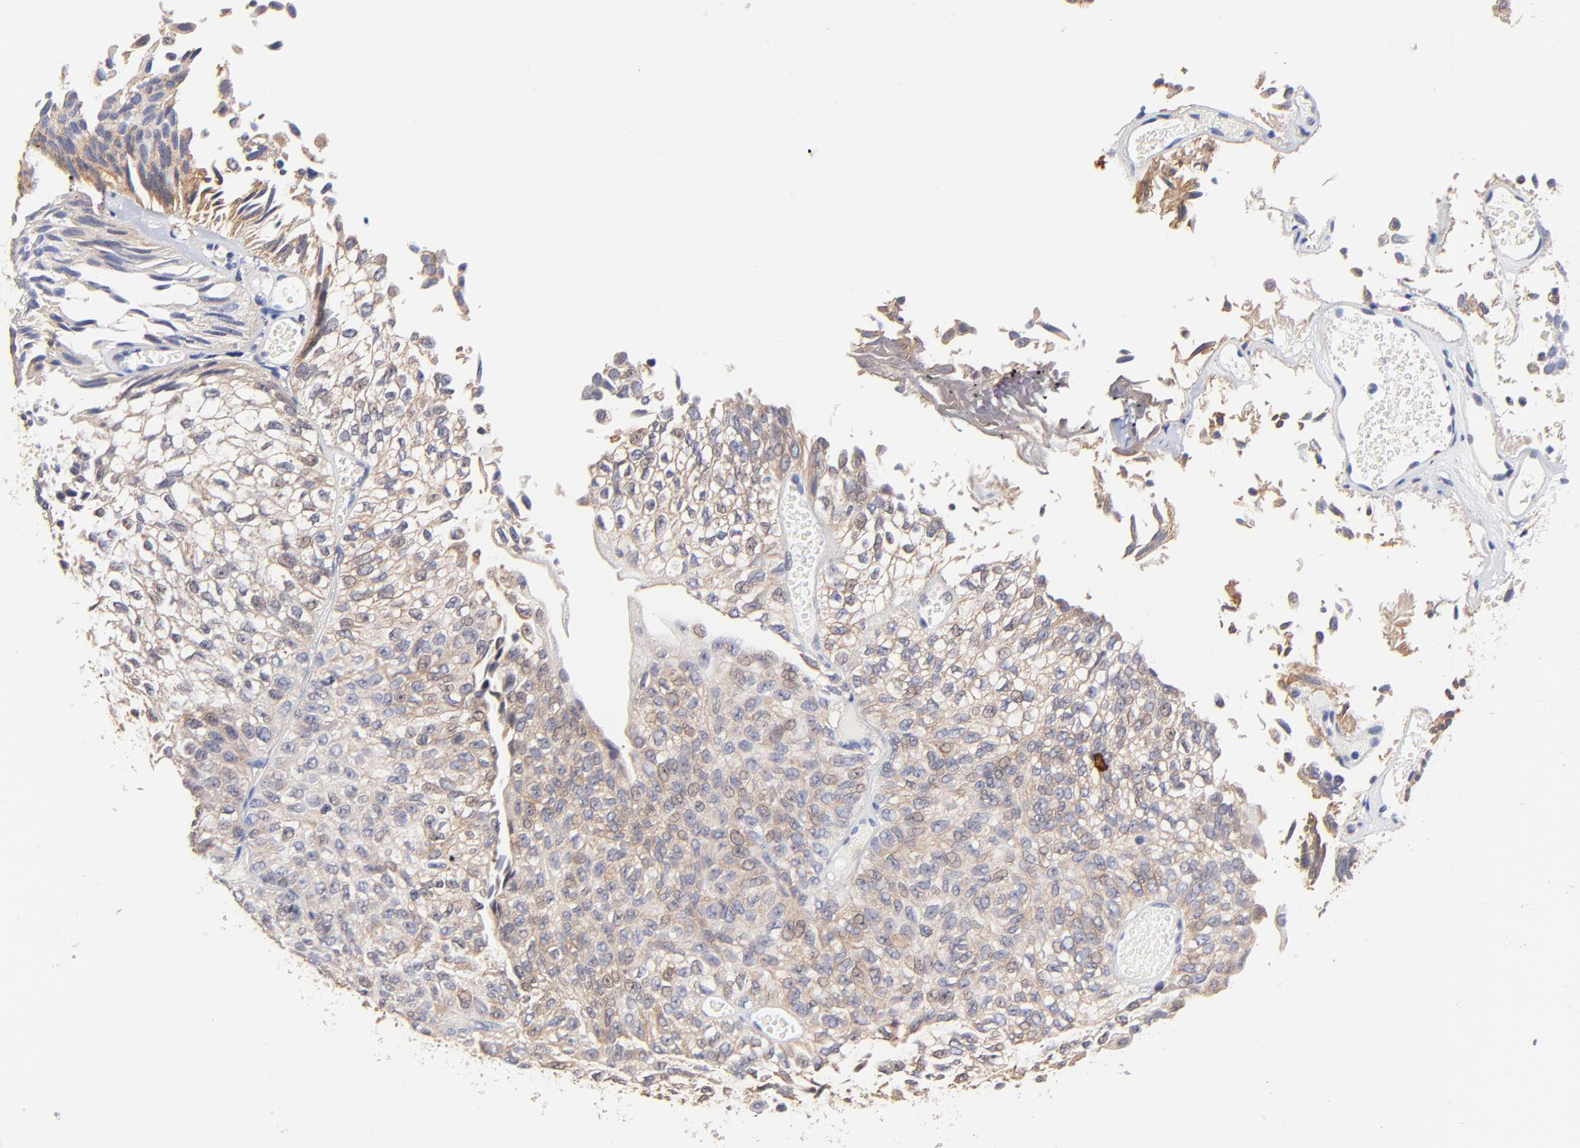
{"staining": {"intensity": "weak", "quantity": "25%-75%", "location": "cytoplasmic/membranous"}, "tissue": "urothelial cancer", "cell_type": "Tumor cells", "image_type": "cancer", "snomed": [{"axis": "morphology", "description": "Urothelial carcinoma, Low grade"}, {"axis": "topography", "description": "Urinary bladder"}], "caption": "DAB (3,3'-diaminobenzidine) immunohistochemical staining of urothelial carcinoma (low-grade) displays weak cytoplasmic/membranous protein positivity in approximately 25%-75% of tumor cells. (DAB IHC with brightfield microscopy, high magnification).", "gene": "PTK7", "patient": {"sex": "male", "age": 76}}